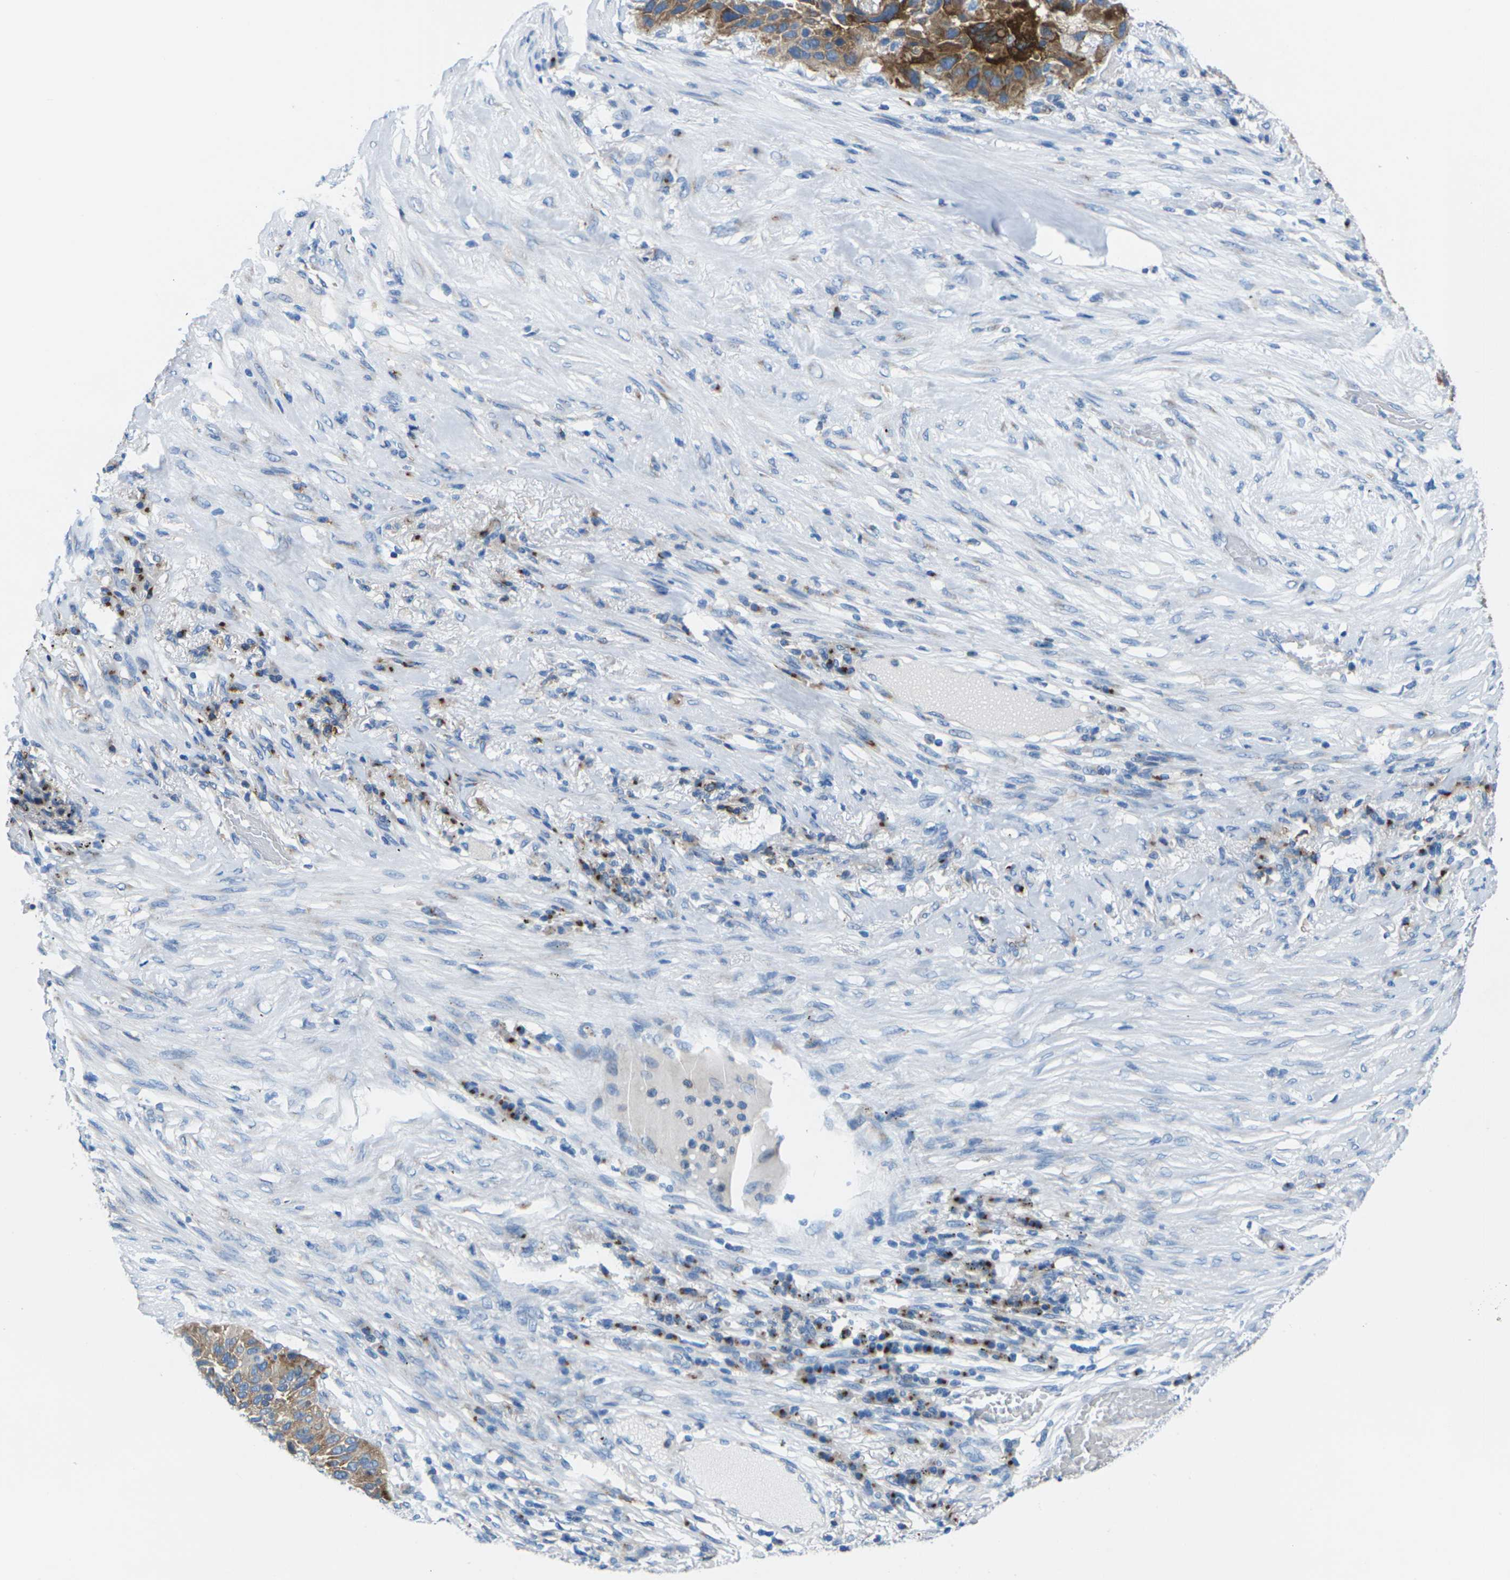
{"staining": {"intensity": "moderate", "quantity": ">75%", "location": "cytoplasmic/membranous"}, "tissue": "lung cancer", "cell_type": "Tumor cells", "image_type": "cancer", "snomed": [{"axis": "morphology", "description": "Squamous cell carcinoma, NOS"}, {"axis": "topography", "description": "Lung"}], "caption": "This histopathology image demonstrates IHC staining of human lung cancer (squamous cell carcinoma), with medium moderate cytoplasmic/membranous staining in about >75% of tumor cells.", "gene": "SYNGR2", "patient": {"sex": "male", "age": 57}}